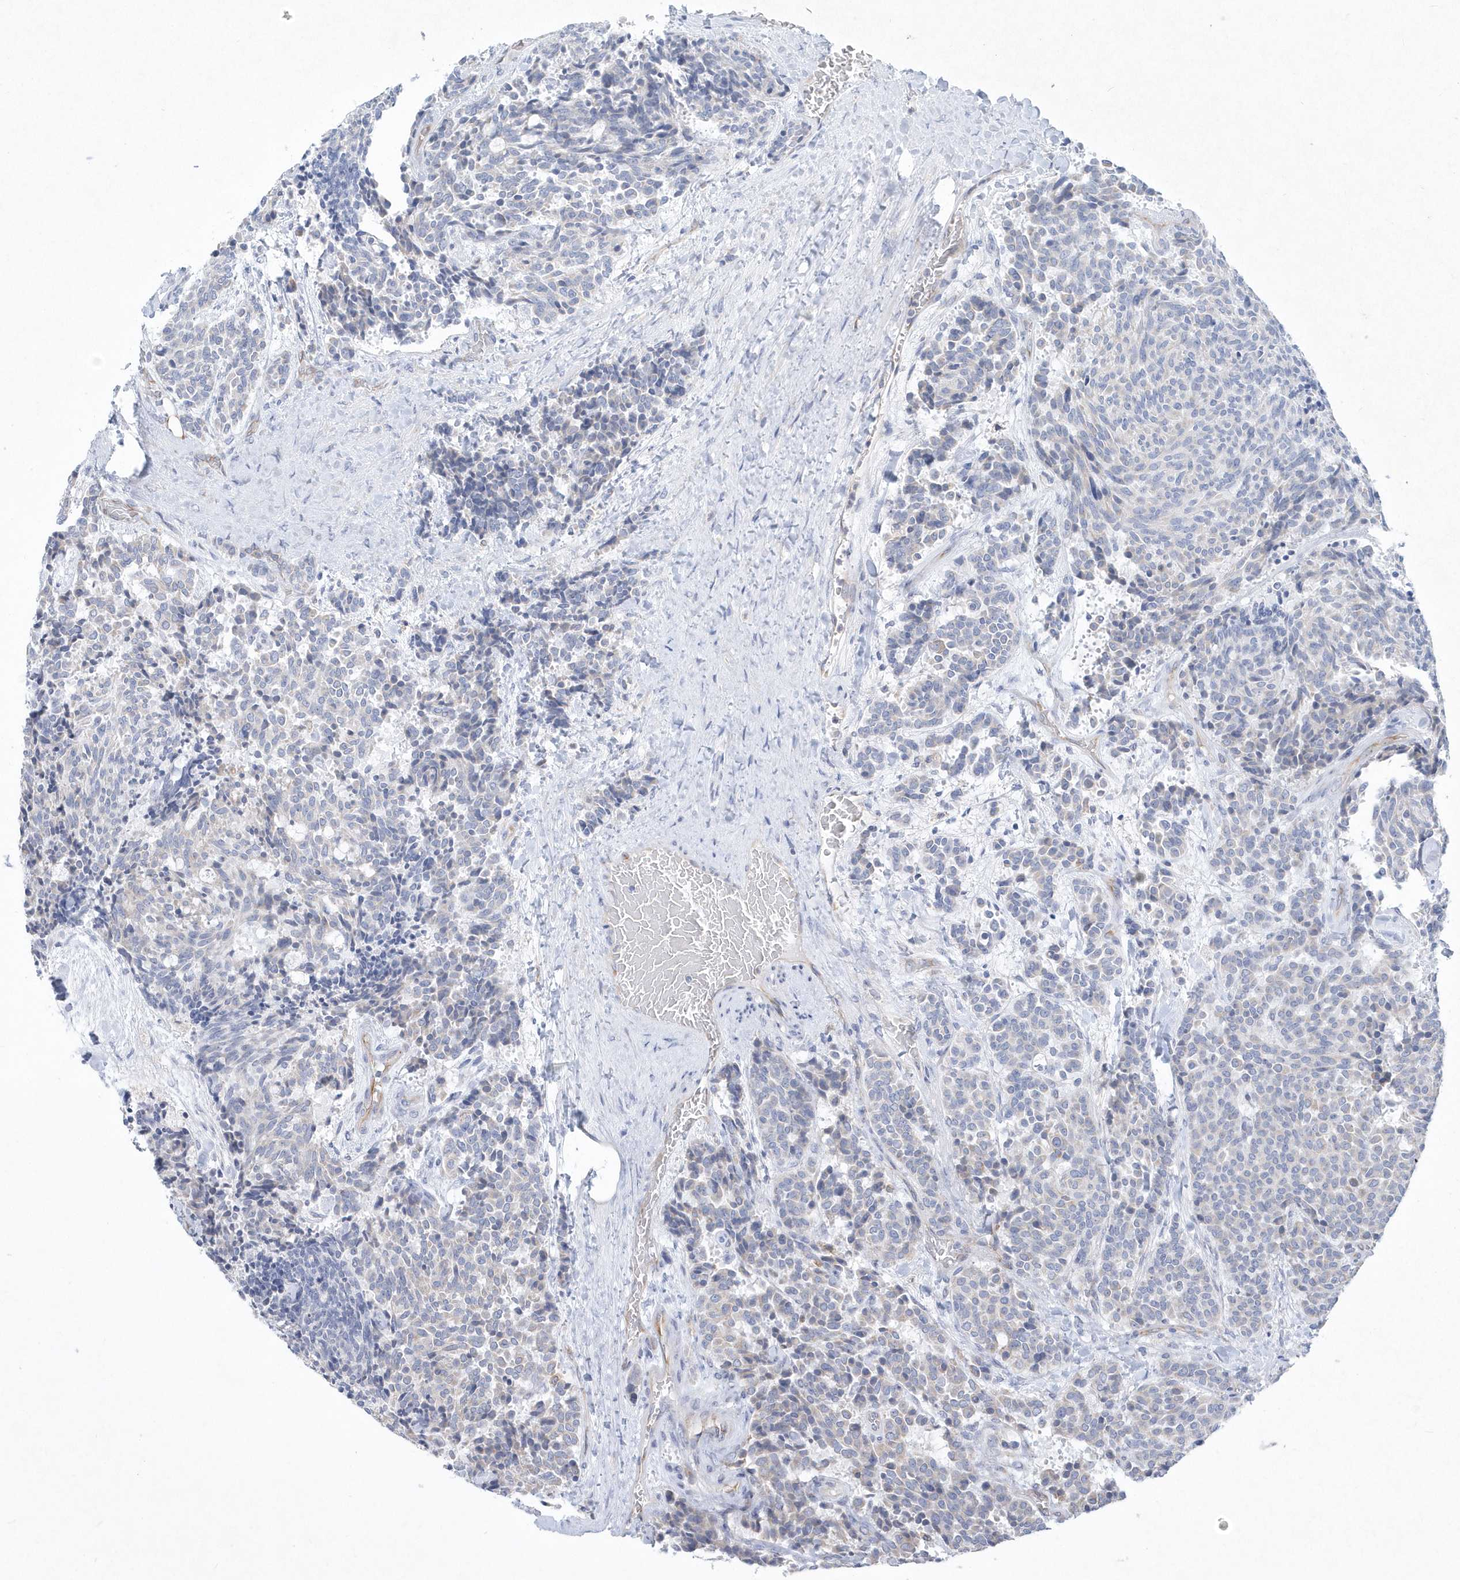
{"staining": {"intensity": "negative", "quantity": "none", "location": "none"}, "tissue": "carcinoid", "cell_type": "Tumor cells", "image_type": "cancer", "snomed": [{"axis": "morphology", "description": "Carcinoid, malignant, NOS"}, {"axis": "topography", "description": "Pancreas"}], "caption": "DAB immunohistochemical staining of human malignant carcinoid demonstrates no significant positivity in tumor cells. Brightfield microscopy of IHC stained with DAB (3,3'-diaminobenzidine) (brown) and hematoxylin (blue), captured at high magnification.", "gene": "DGAT1", "patient": {"sex": "female", "age": 54}}